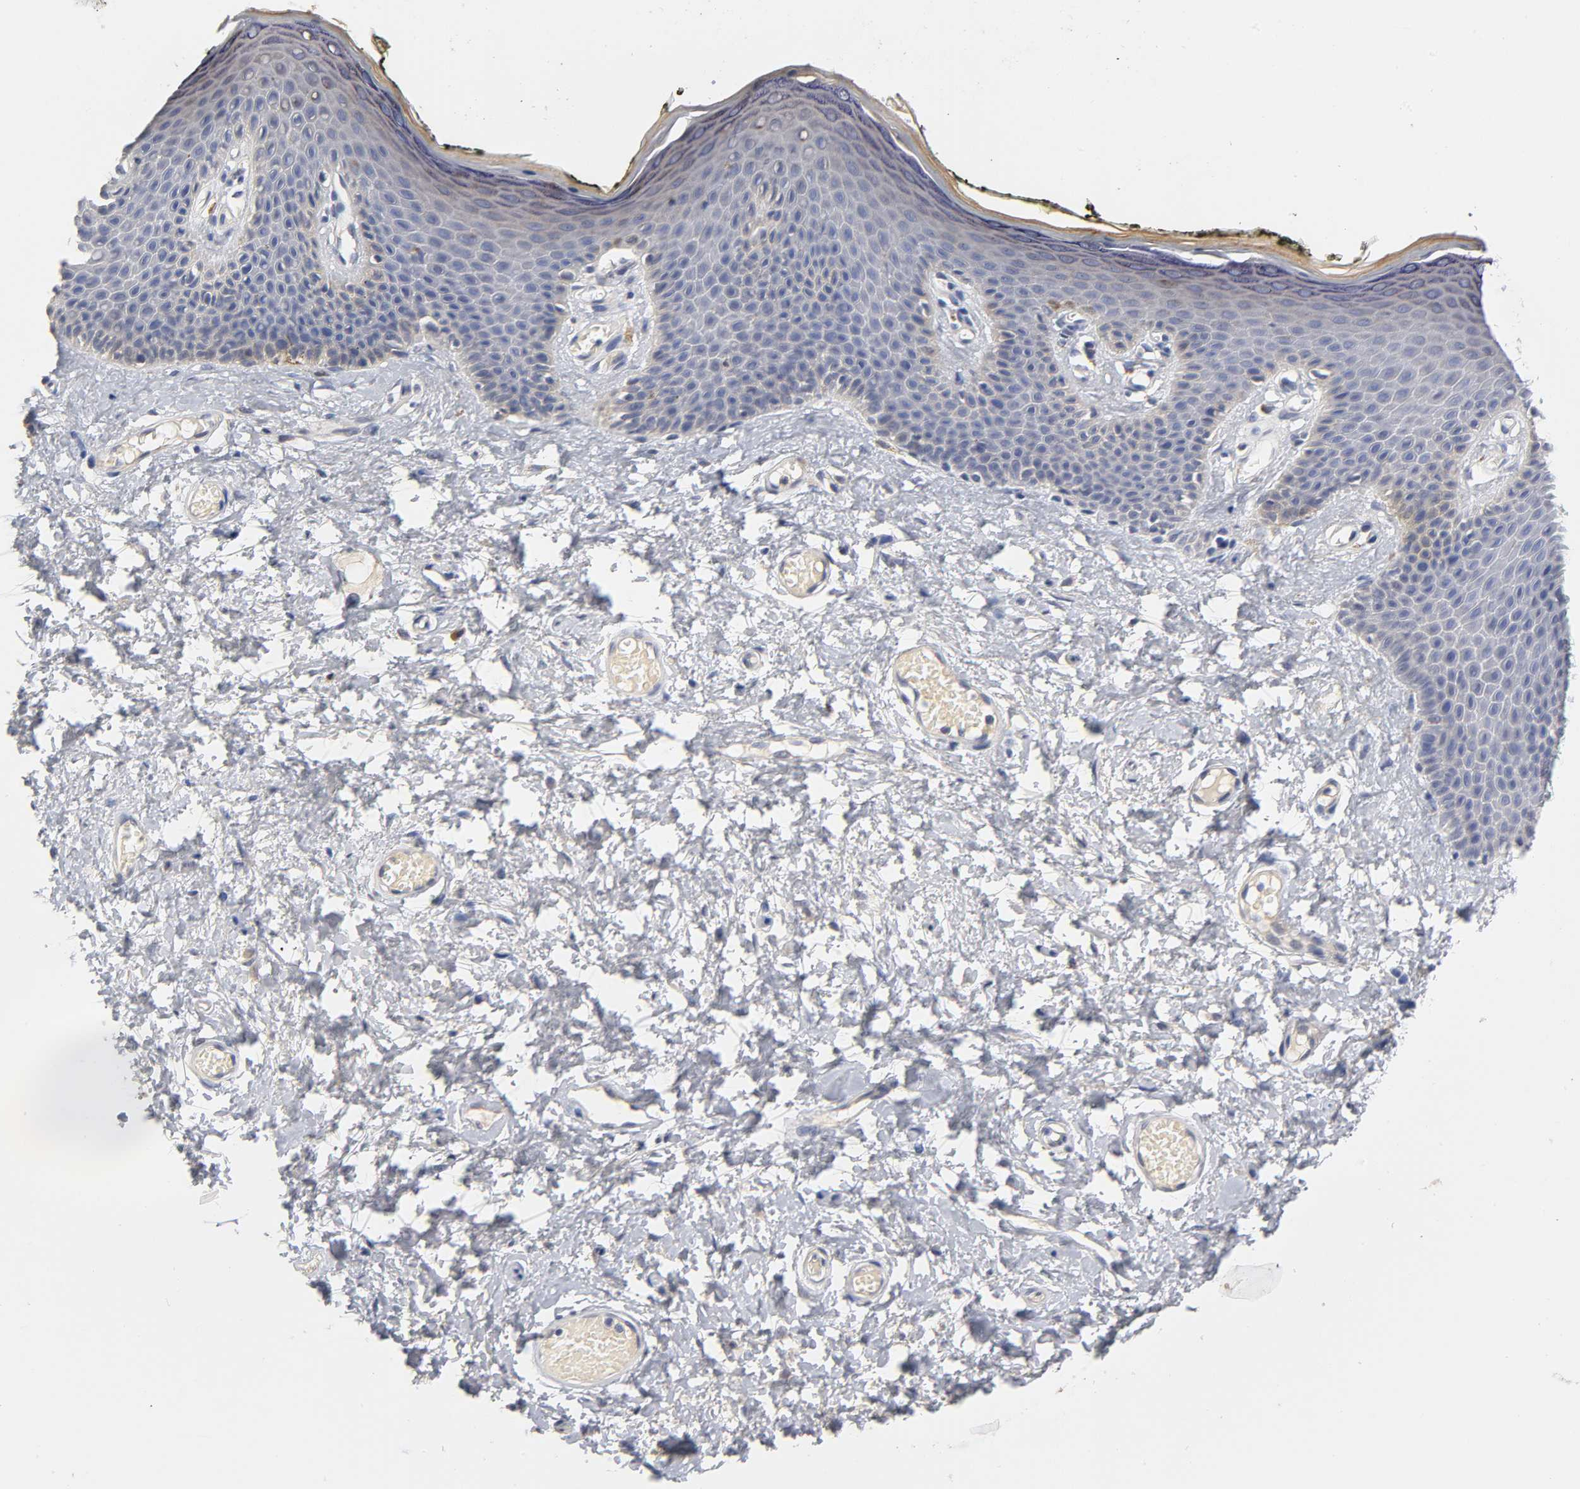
{"staining": {"intensity": "negative", "quantity": "none", "location": "none"}, "tissue": "skin", "cell_type": "Epidermal cells", "image_type": "normal", "snomed": [{"axis": "morphology", "description": "Normal tissue, NOS"}, {"axis": "morphology", "description": "Inflammation, NOS"}, {"axis": "topography", "description": "Vulva"}], "caption": "A photomicrograph of human skin is negative for staining in epidermal cells. The staining is performed using DAB (3,3'-diaminobenzidine) brown chromogen with nuclei counter-stained in using hematoxylin.", "gene": "OVOL1", "patient": {"sex": "female", "age": 84}}